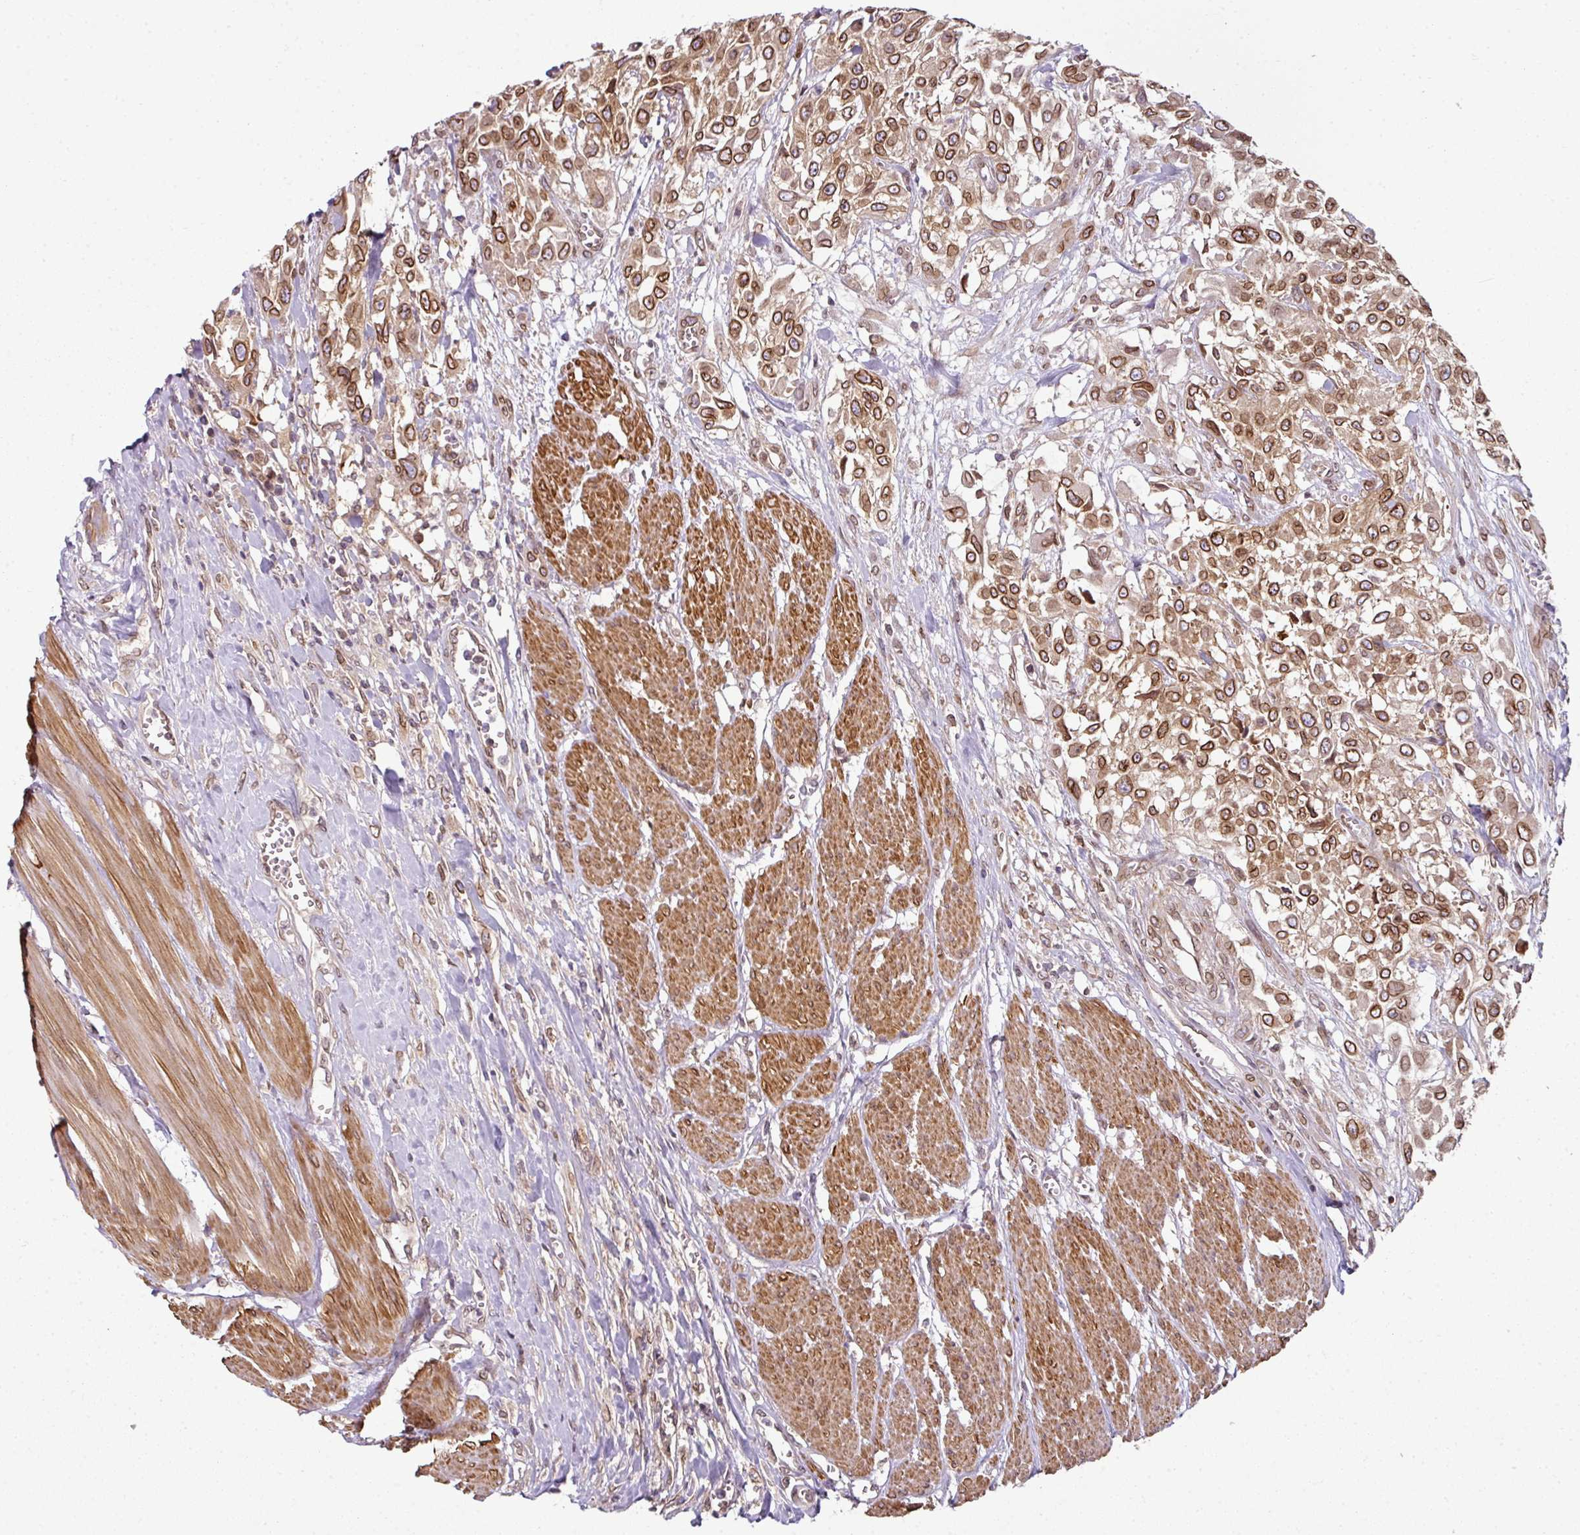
{"staining": {"intensity": "strong", "quantity": ">75%", "location": "cytoplasmic/membranous,nuclear"}, "tissue": "urothelial cancer", "cell_type": "Tumor cells", "image_type": "cancer", "snomed": [{"axis": "morphology", "description": "Urothelial carcinoma, High grade"}, {"axis": "topography", "description": "Urinary bladder"}], "caption": "Urothelial carcinoma (high-grade) tissue shows strong cytoplasmic/membranous and nuclear positivity in approximately >75% of tumor cells", "gene": "RANGAP1", "patient": {"sex": "male", "age": 57}}